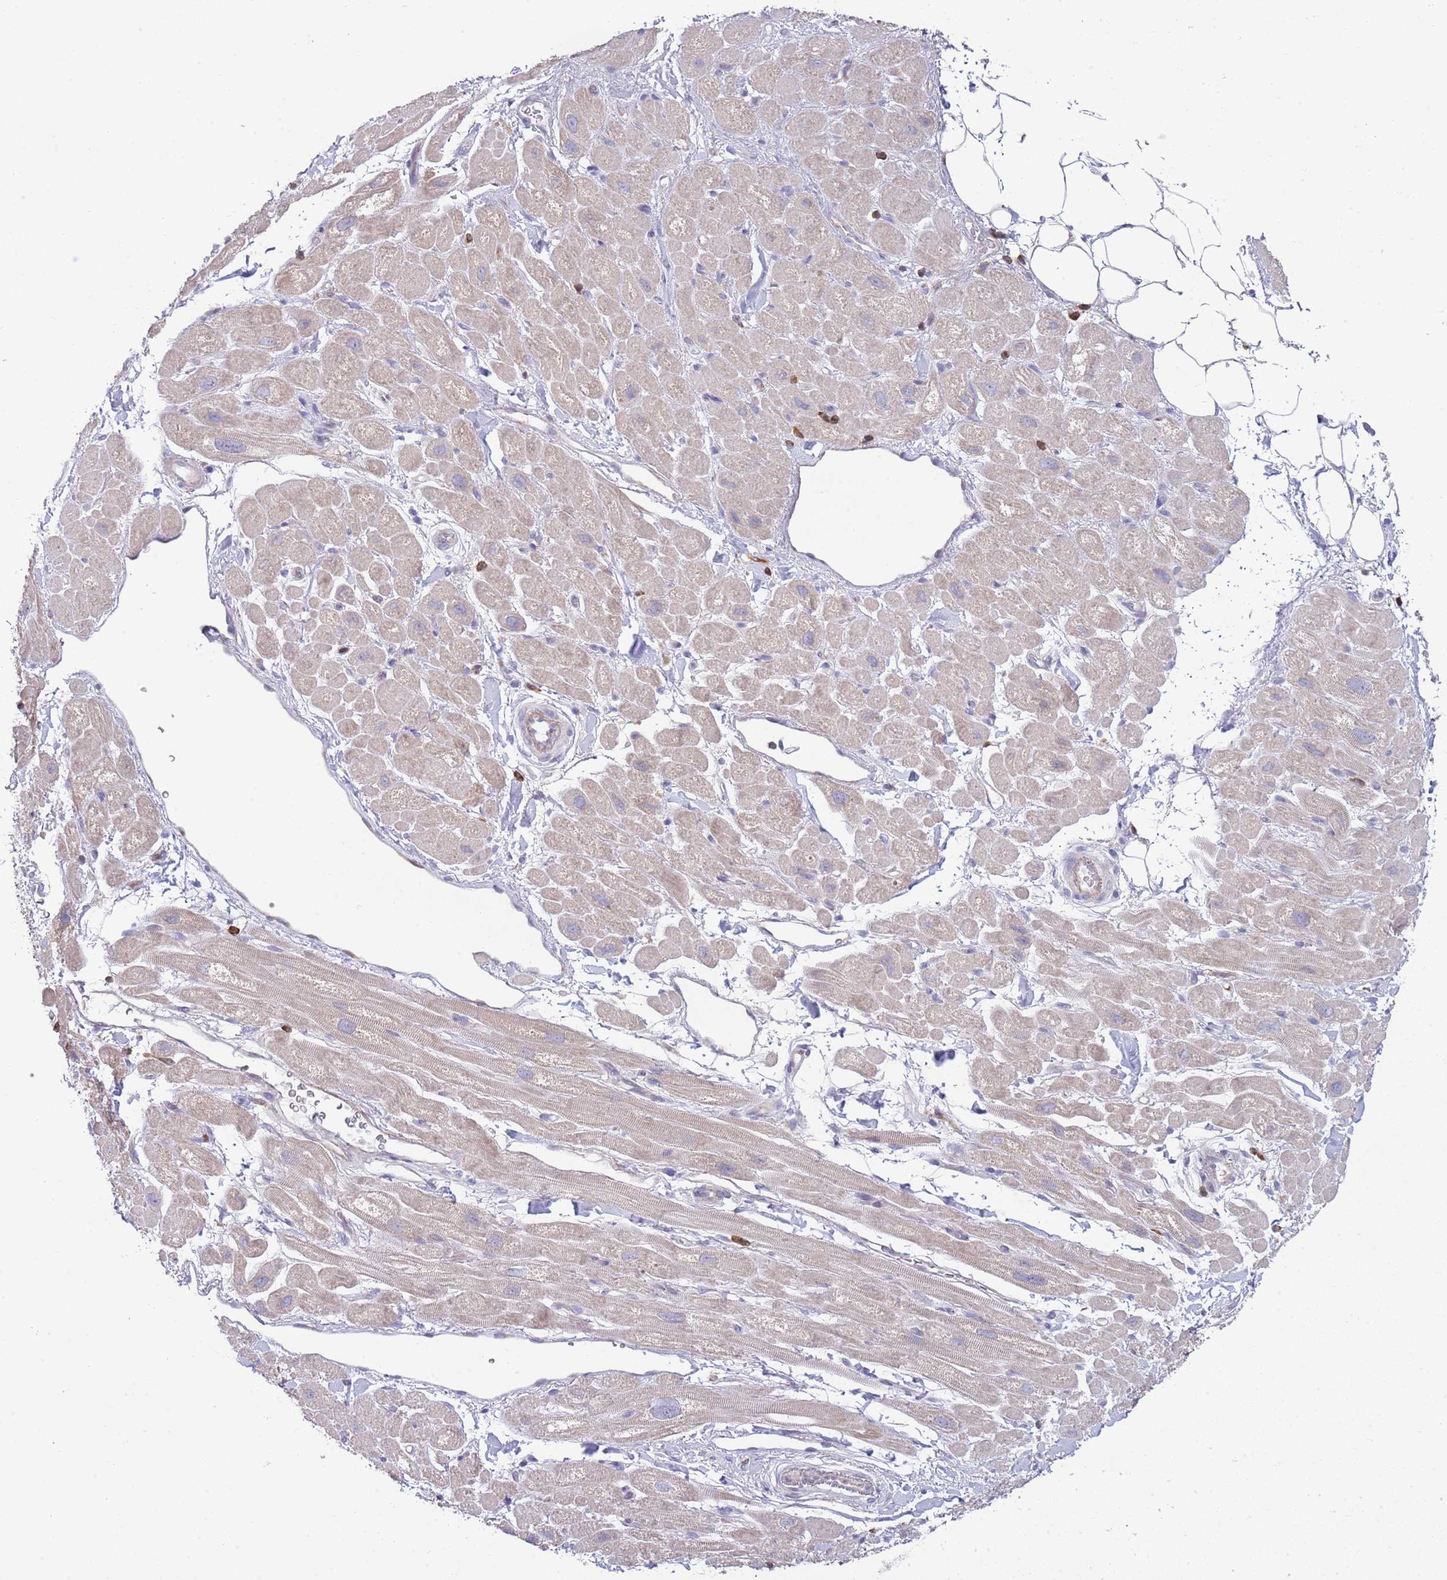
{"staining": {"intensity": "negative", "quantity": "none", "location": "none"}, "tissue": "heart muscle", "cell_type": "Cardiomyocytes", "image_type": "normal", "snomed": [{"axis": "morphology", "description": "Normal tissue, NOS"}, {"axis": "topography", "description": "Heart"}], "caption": "Micrograph shows no significant protein expression in cardiomyocytes of unremarkable heart muscle.", "gene": "LPXN", "patient": {"sex": "male", "age": 65}}